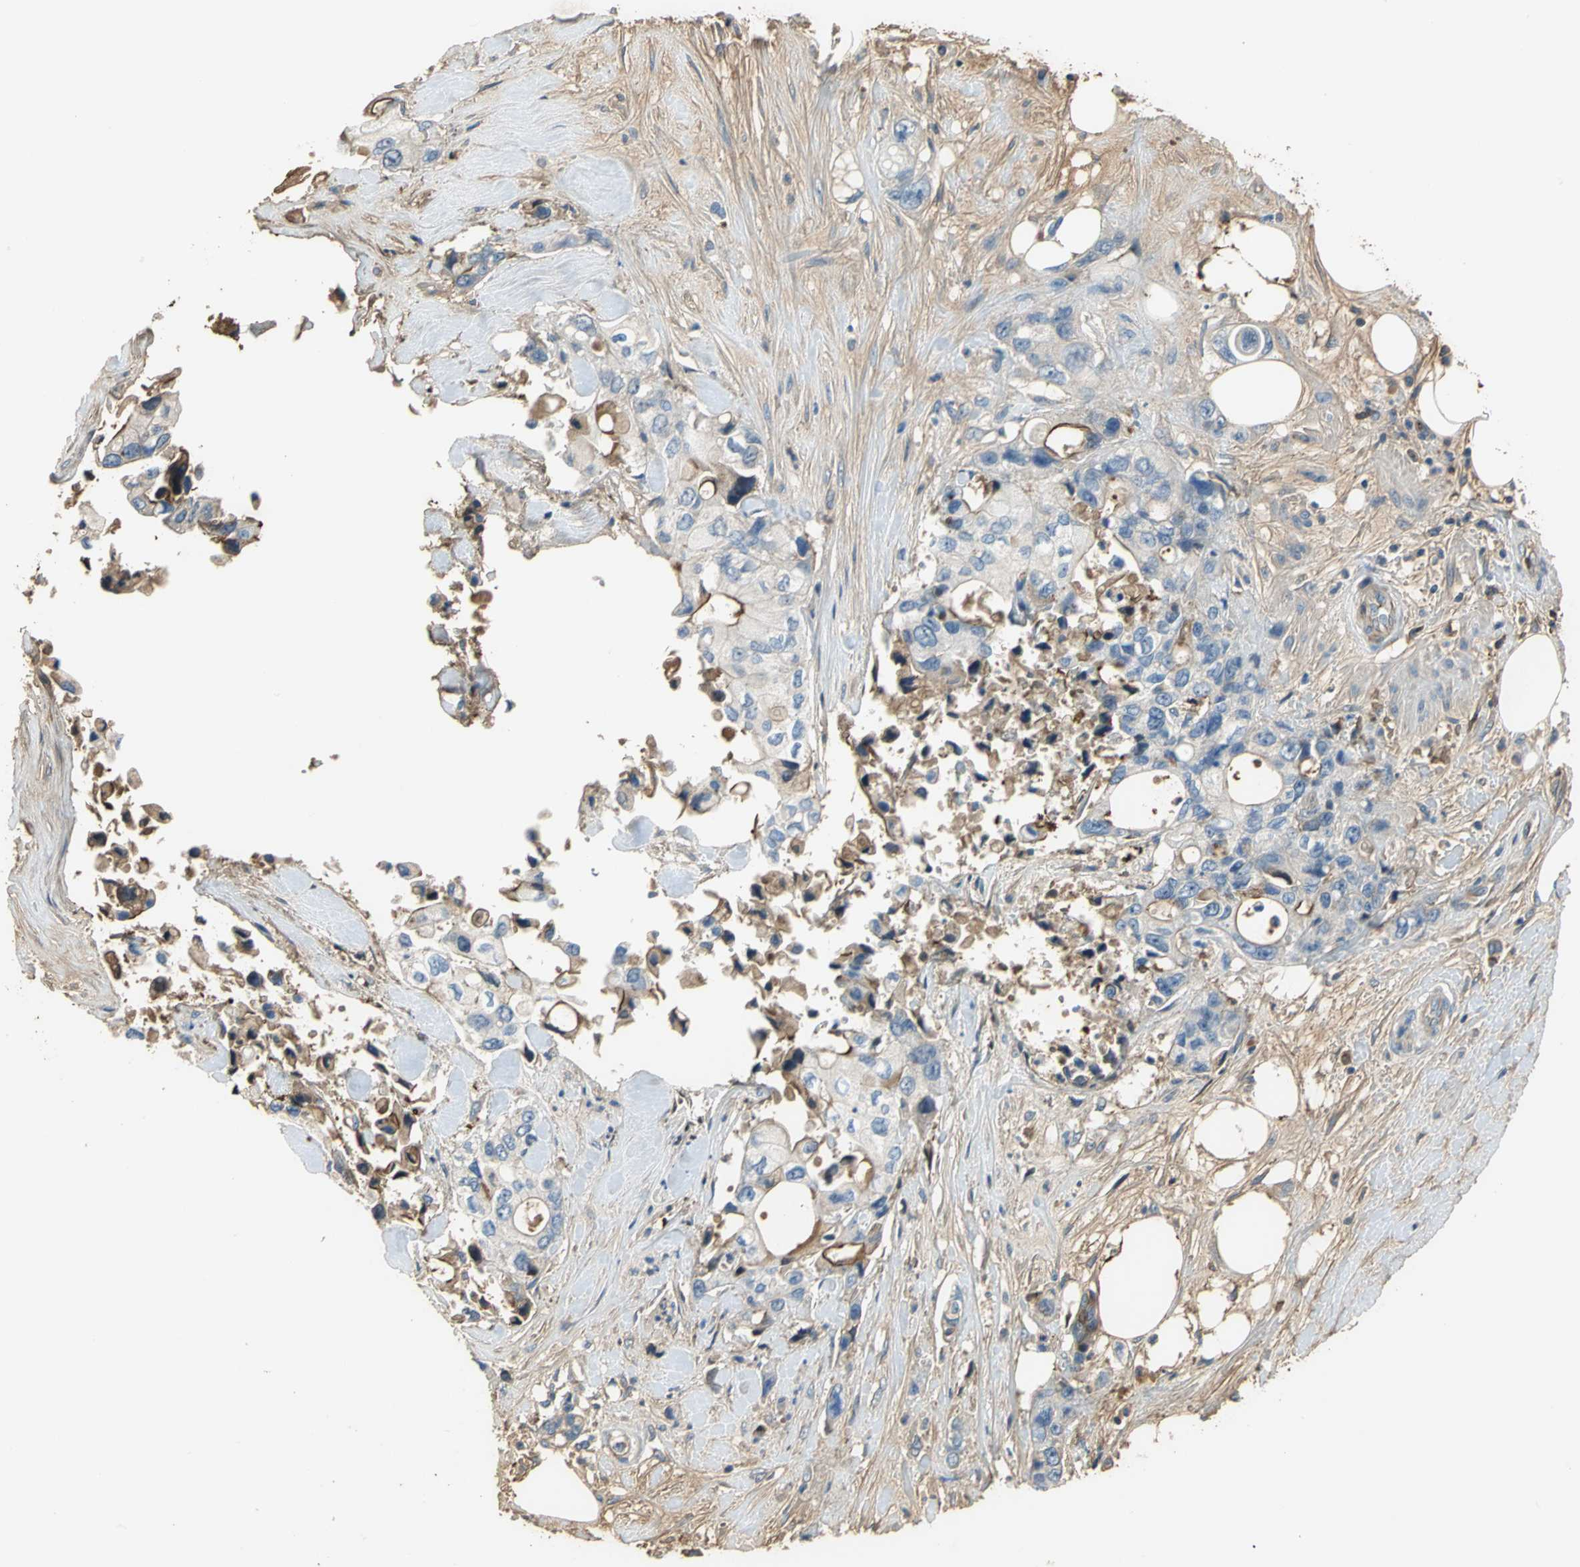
{"staining": {"intensity": "moderate", "quantity": "25%-75%", "location": "cytoplasmic/membranous"}, "tissue": "pancreatic cancer", "cell_type": "Tumor cells", "image_type": "cancer", "snomed": [{"axis": "morphology", "description": "Adenocarcinoma, NOS"}, {"axis": "topography", "description": "Pancreas"}], "caption": "Immunohistochemical staining of human pancreatic adenocarcinoma exhibits medium levels of moderate cytoplasmic/membranous protein positivity in approximately 25%-75% of tumor cells. The staining was performed using DAB (3,3'-diaminobenzidine) to visualize the protein expression in brown, while the nuclei were stained in blue with hematoxylin (Magnification: 20x).", "gene": "TREM1", "patient": {"sex": "male", "age": 70}}